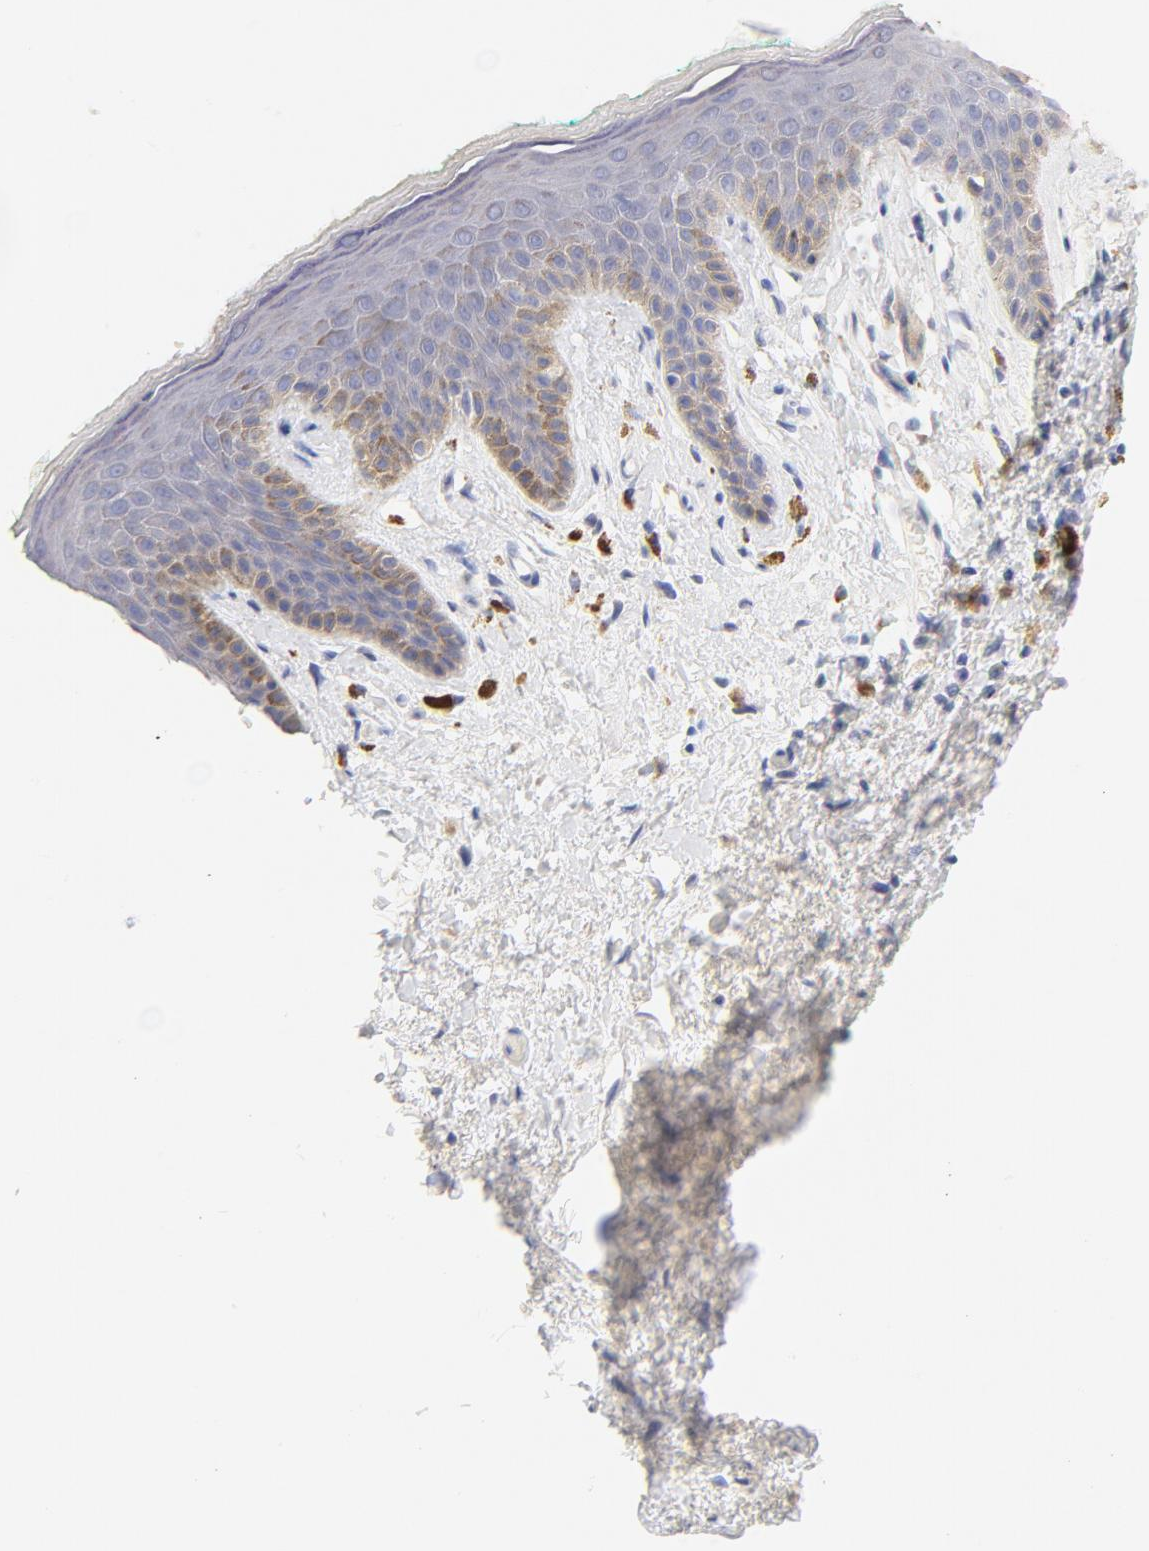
{"staining": {"intensity": "negative", "quantity": "none", "location": "none"}, "tissue": "skin", "cell_type": "Epidermal cells", "image_type": "normal", "snomed": [{"axis": "morphology", "description": "Normal tissue, NOS"}, {"axis": "topography", "description": "Anal"}], "caption": "A high-resolution micrograph shows immunohistochemistry (IHC) staining of normal skin, which shows no significant expression in epidermal cells.", "gene": "MTERF2", "patient": {"sex": "male", "age": 74}}